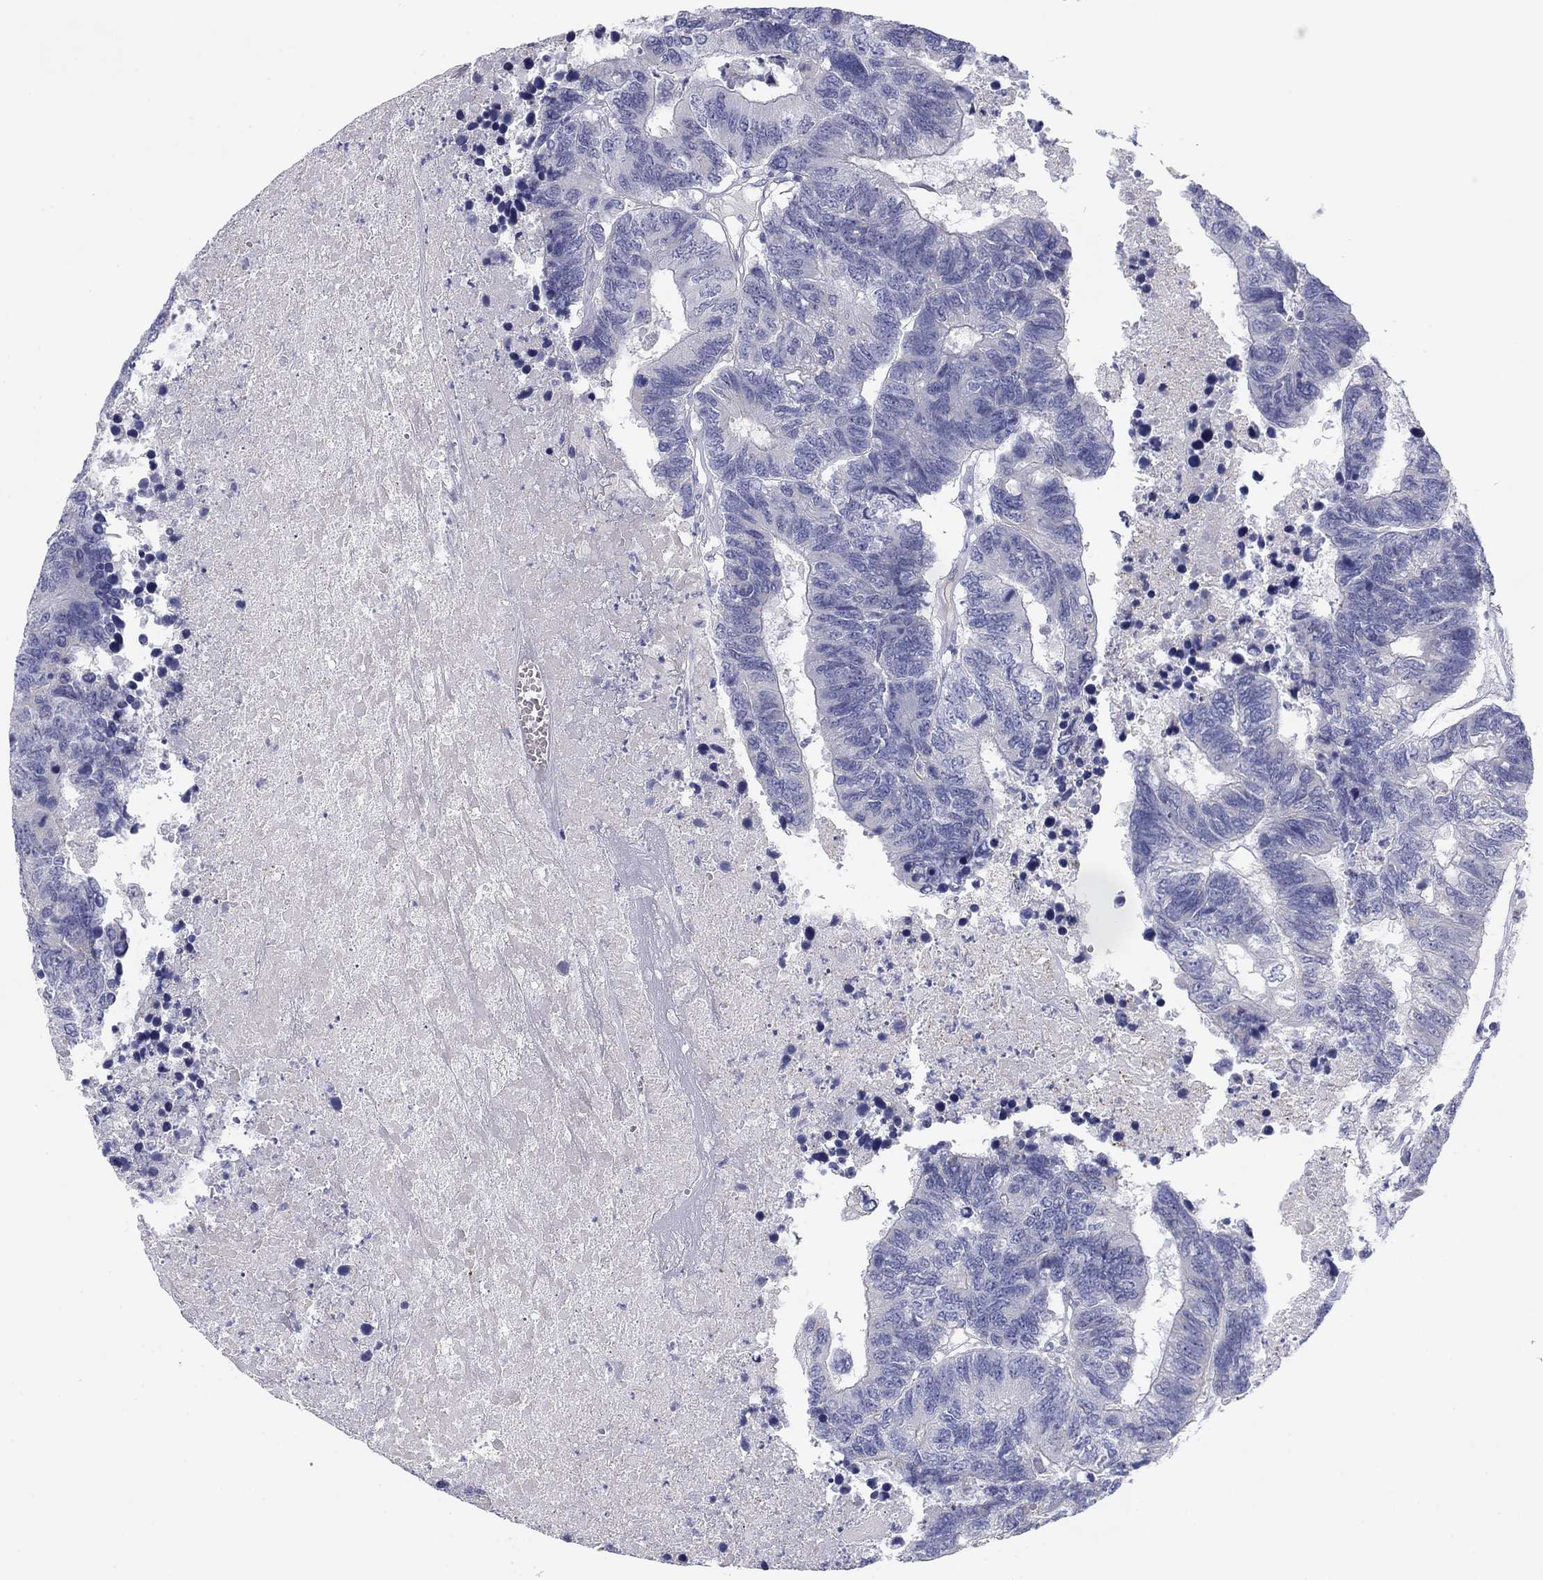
{"staining": {"intensity": "negative", "quantity": "none", "location": "none"}, "tissue": "colorectal cancer", "cell_type": "Tumor cells", "image_type": "cancer", "snomed": [{"axis": "morphology", "description": "Adenocarcinoma, NOS"}, {"axis": "topography", "description": "Colon"}], "caption": "Immunohistochemical staining of human colorectal adenocarcinoma demonstrates no significant positivity in tumor cells. The staining was performed using DAB to visualize the protein expression in brown, while the nuclei were stained in blue with hematoxylin (Magnification: 20x).", "gene": "SEPTIN3", "patient": {"sex": "female", "age": 48}}